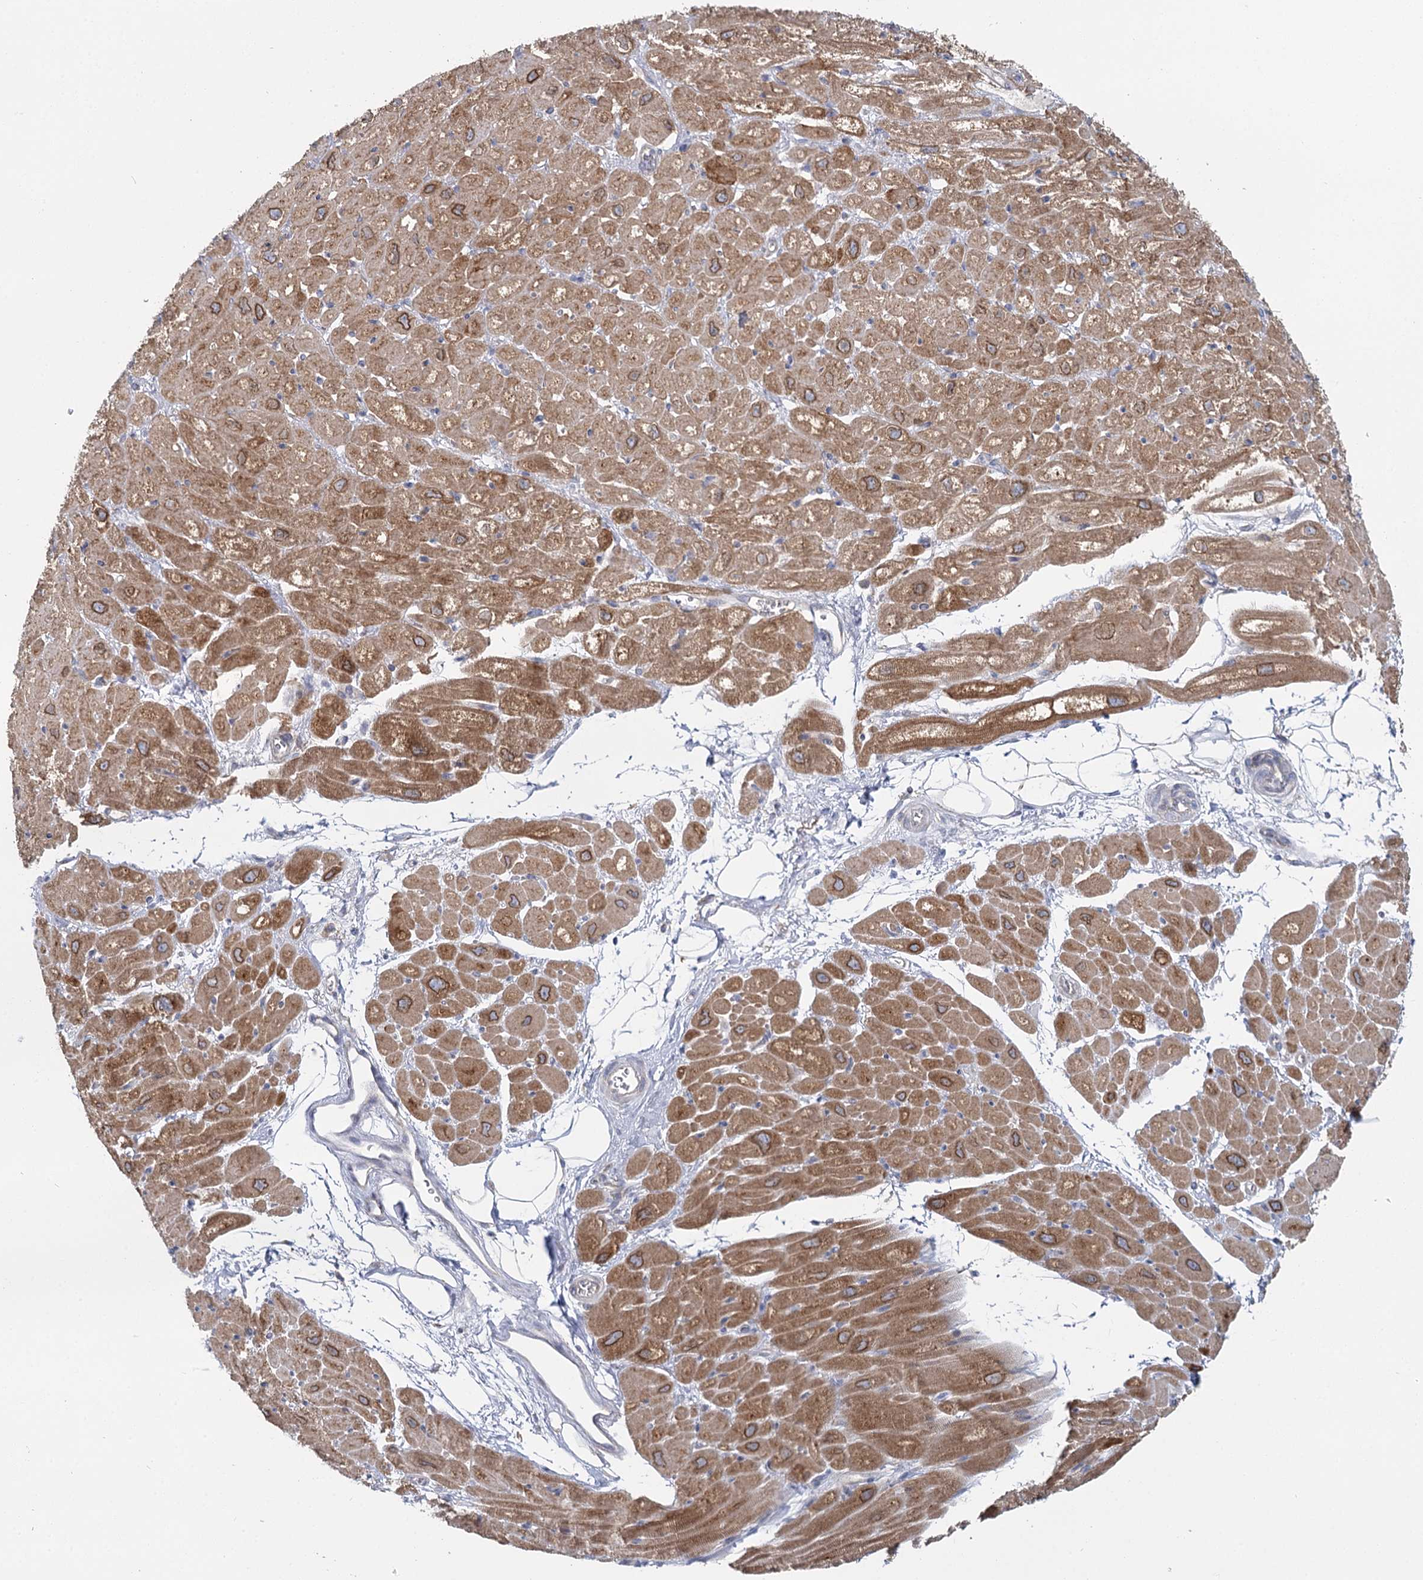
{"staining": {"intensity": "moderate", "quantity": "25%-75%", "location": "cytoplasmic/membranous"}, "tissue": "heart muscle", "cell_type": "Cardiomyocytes", "image_type": "normal", "snomed": [{"axis": "morphology", "description": "Normal tissue, NOS"}, {"axis": "topography", "description": "Heart"}], "caption": "Immunohistochemistry (IHC) micrograph of unremarkable human heart muscle stained for a protein (brown), which displays medium levels of moderate cytoplasmic/membranous expression in approximately 25%-75% of cardiomyocytes.", "gene": "ACOX2", "patient": {"sex": "male", "age": 50}}